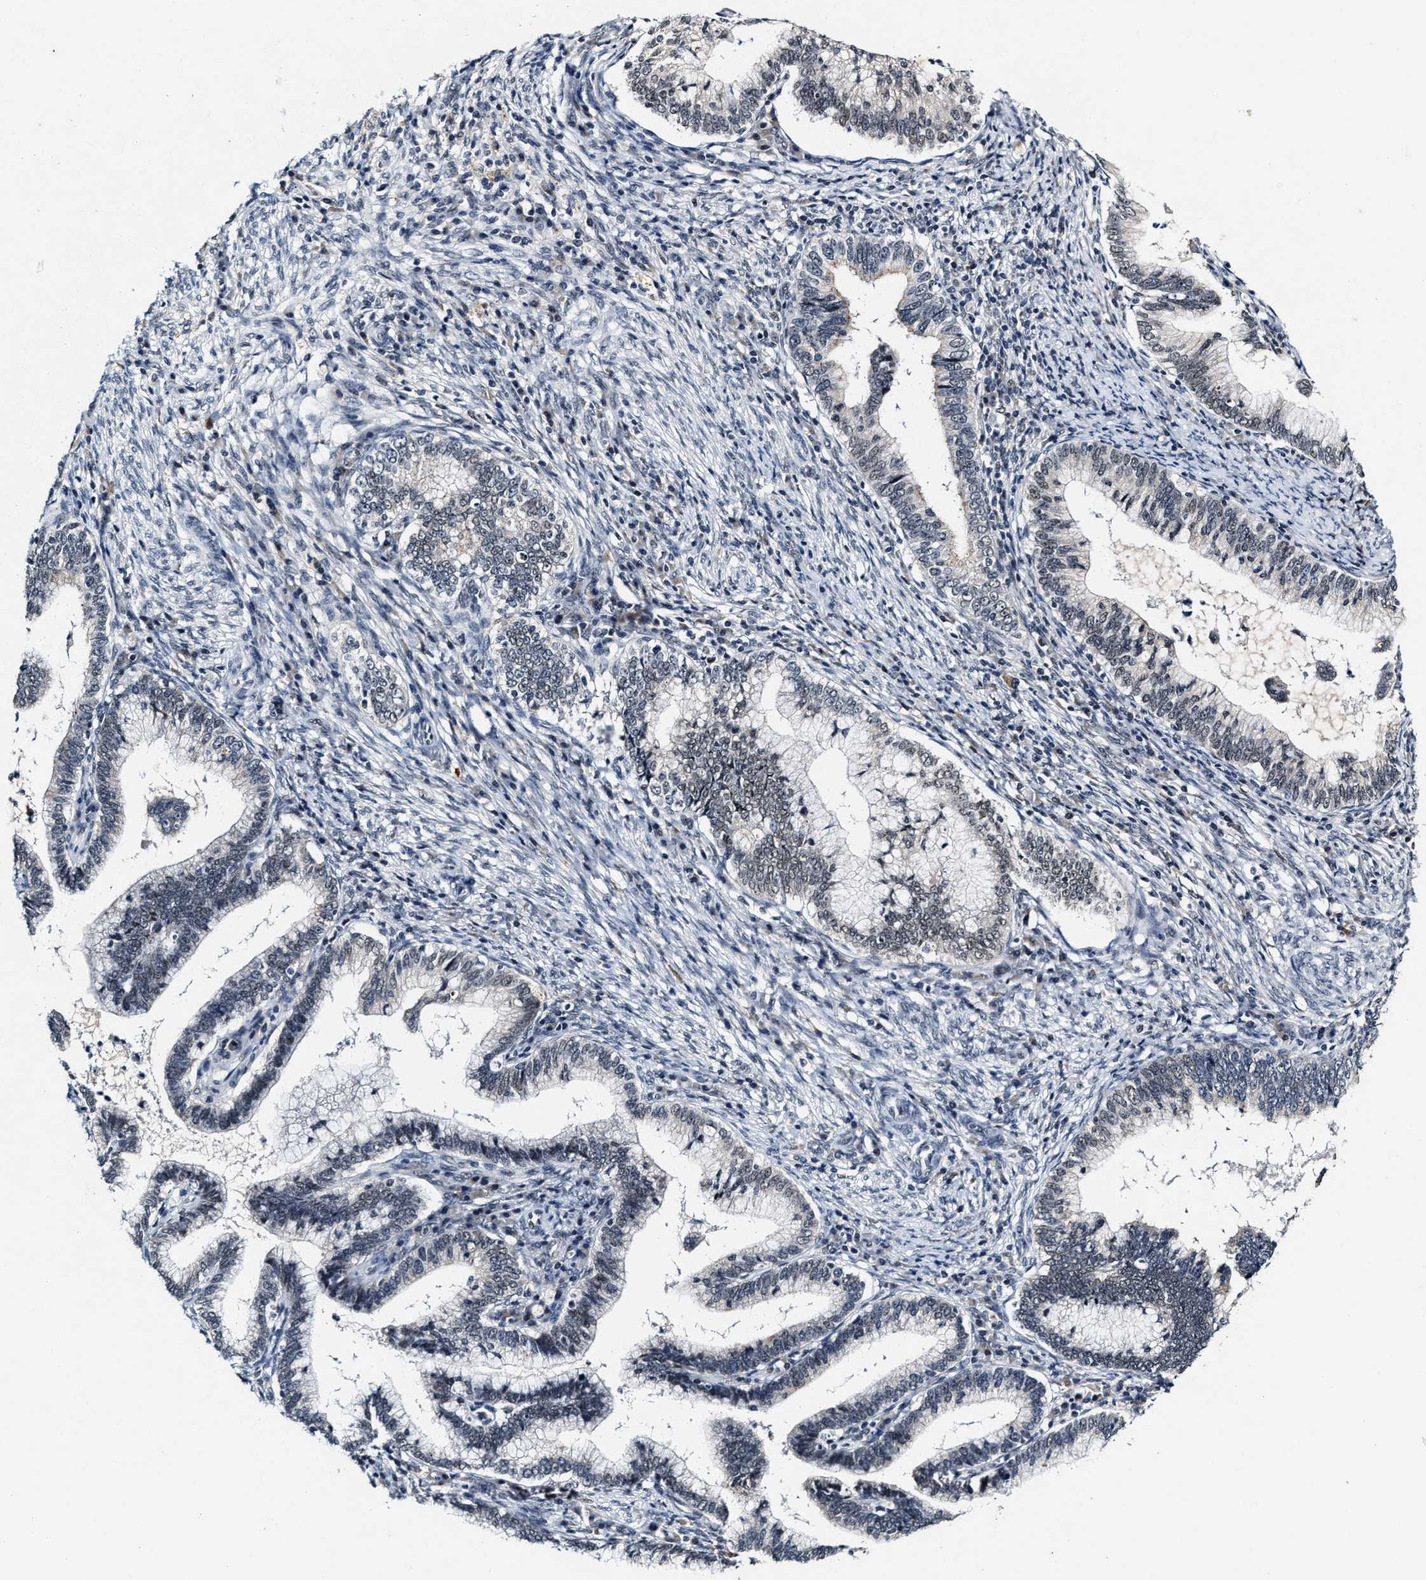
{"staining": {"intensity": "negative", "quantity": "none", "location": "none"}, "tissue": "cervical cancer", "cell_type": "Tumor cells", "image_type": "cancer", "snomed": [{"axis": "morphology", "description": "Adenocarcinoma, NOS"}, {"axis": "topography", "description": "Cervix"}], "caption": "The micrograph demonstrates no staining of tumor cells in adenocarcinoma (cervical).", "gene": "INIP", "patient": {"sex": "female", "age": 36}}